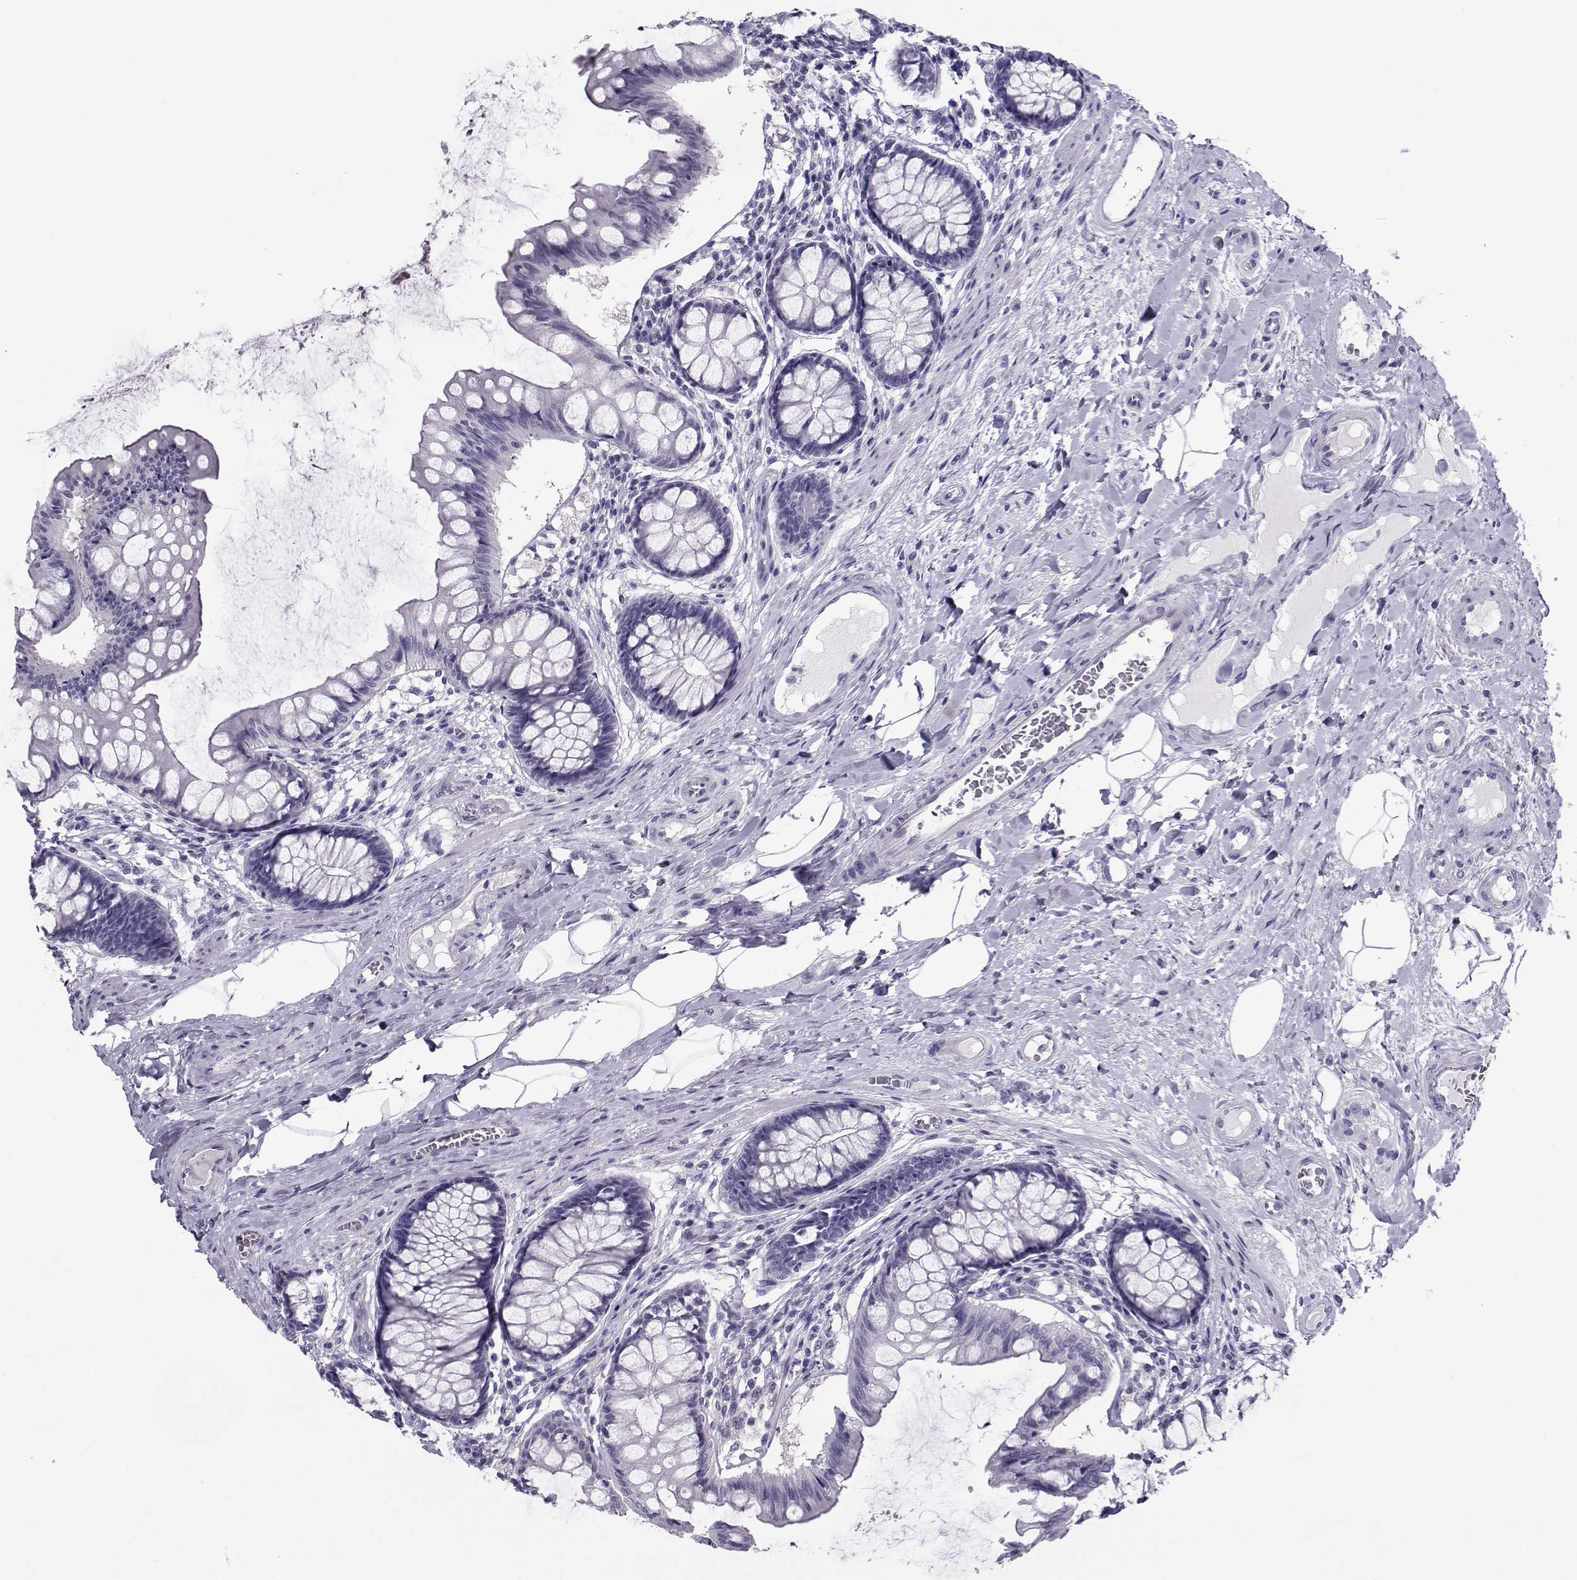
{"staining": {"intensity": "negative", "quantity": "none", "location": "none"}, "tissue": "colon", "cell_type": "Endothelial cells", "image_type": "normal", "snomed": [{"axis": "morphology", "description": "Normal tissue, NOS"}, {"axis": "topography", "description": "Colon"}], "caption": "High power microscopy photomicrograph of an immunohistochemistry histopathology image of benign colon, revealing no significant positivity in endothelial cells.", "gene": "PGK1", "patient": {"sex": "female", "age": 65}}